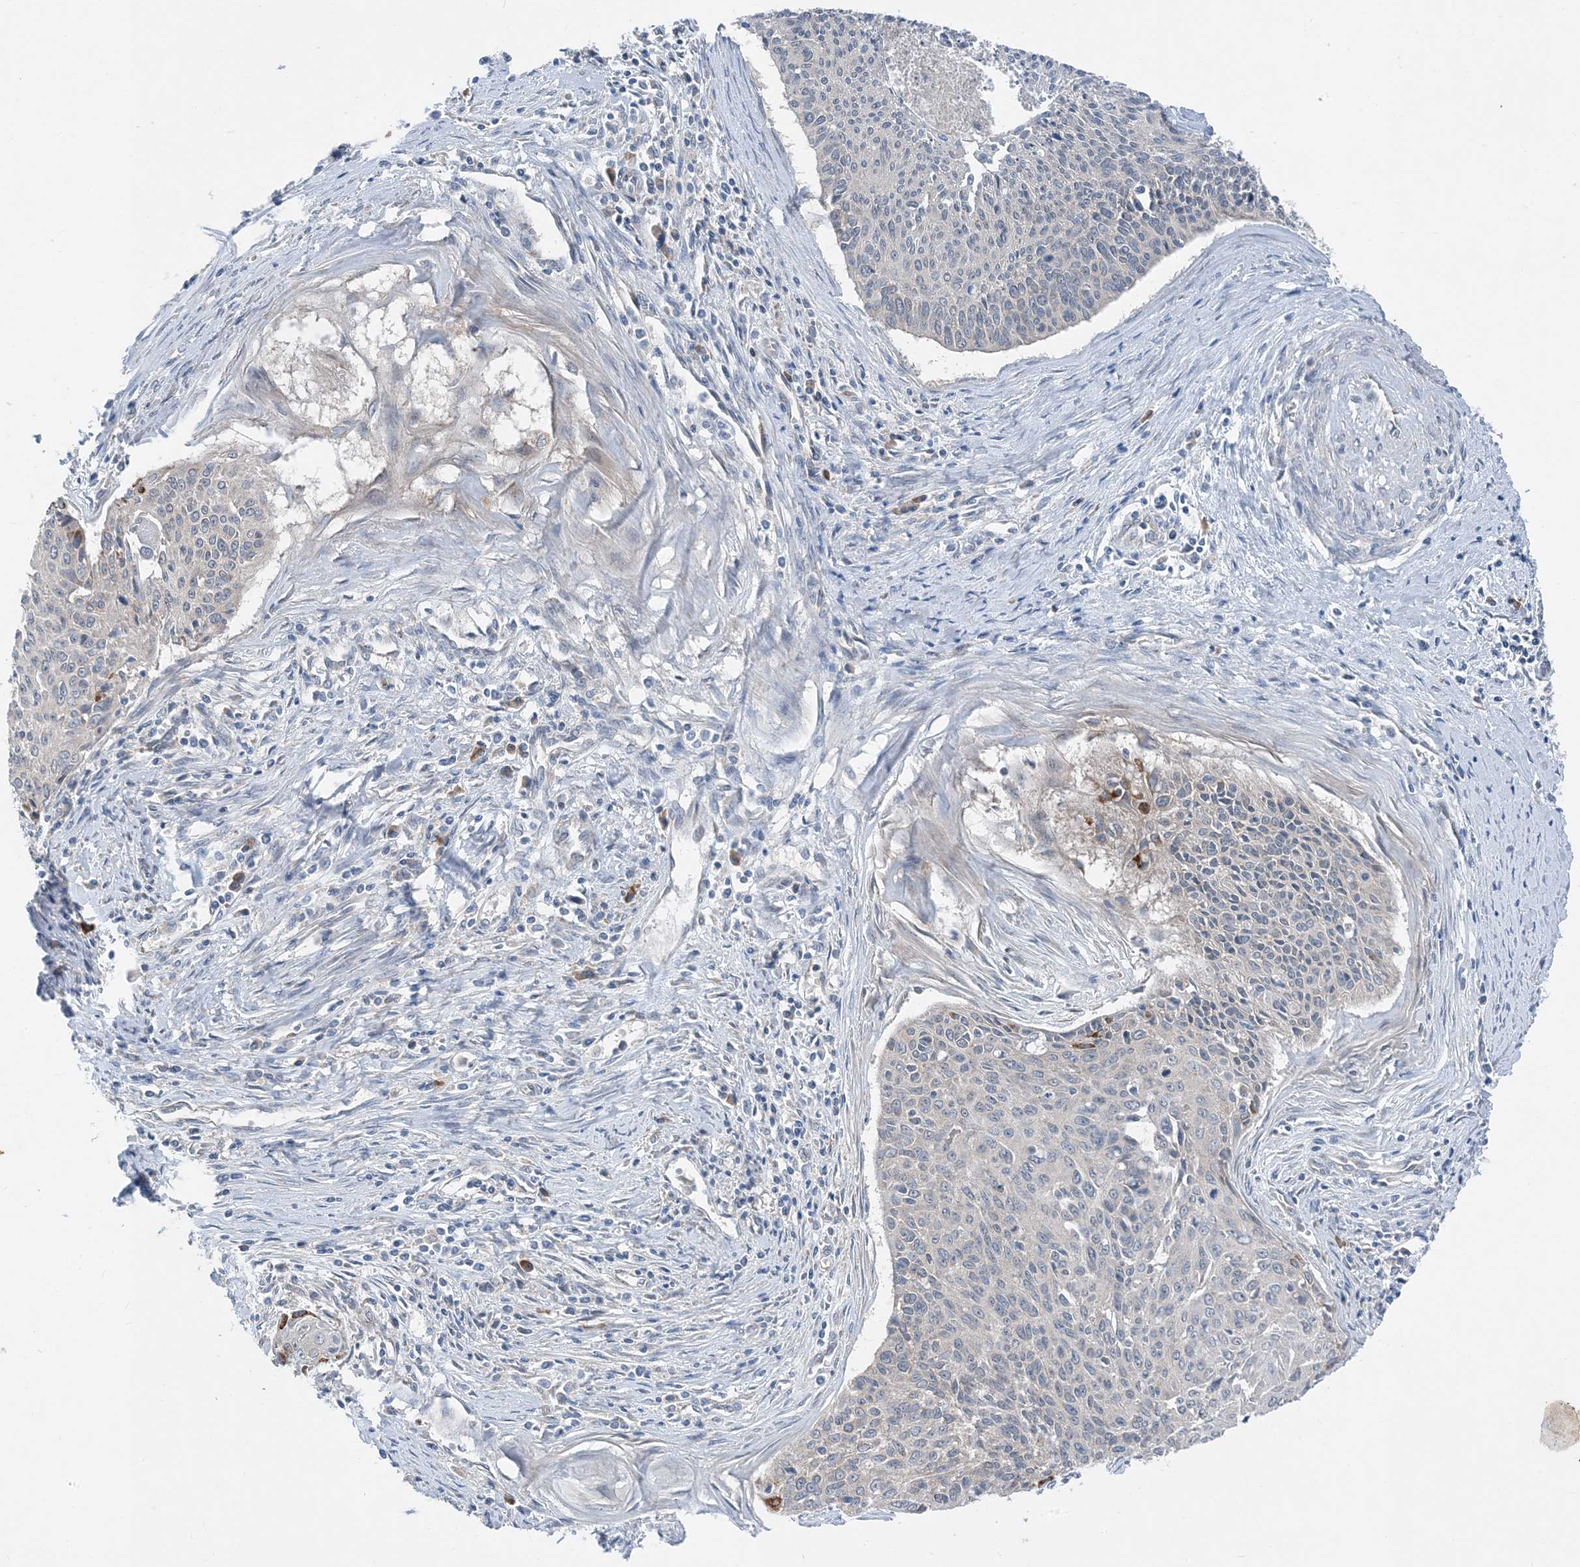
{"staining": {"intensity": "moderate", "quantity": "<25%", "location": "cytoplasmic/membranous"}, "tissue": "cervical cancer", "cell_type": "Tumor cells", "image_type": "cancer", "snomed": [{"axis": "morphology", "description": "Squamous cell carcinoma, NOS"}, {"axis": "topography", "description": "Cervix"}], "caption": "Squamous cell carcinoma (cervical) stained with immunohistochemistry displays moderate cytoplasmic/membranous positivity in approximately <25% of tumor cells.", "gene": "DHX30", "patient": {"sex": "female", "age": 55}}